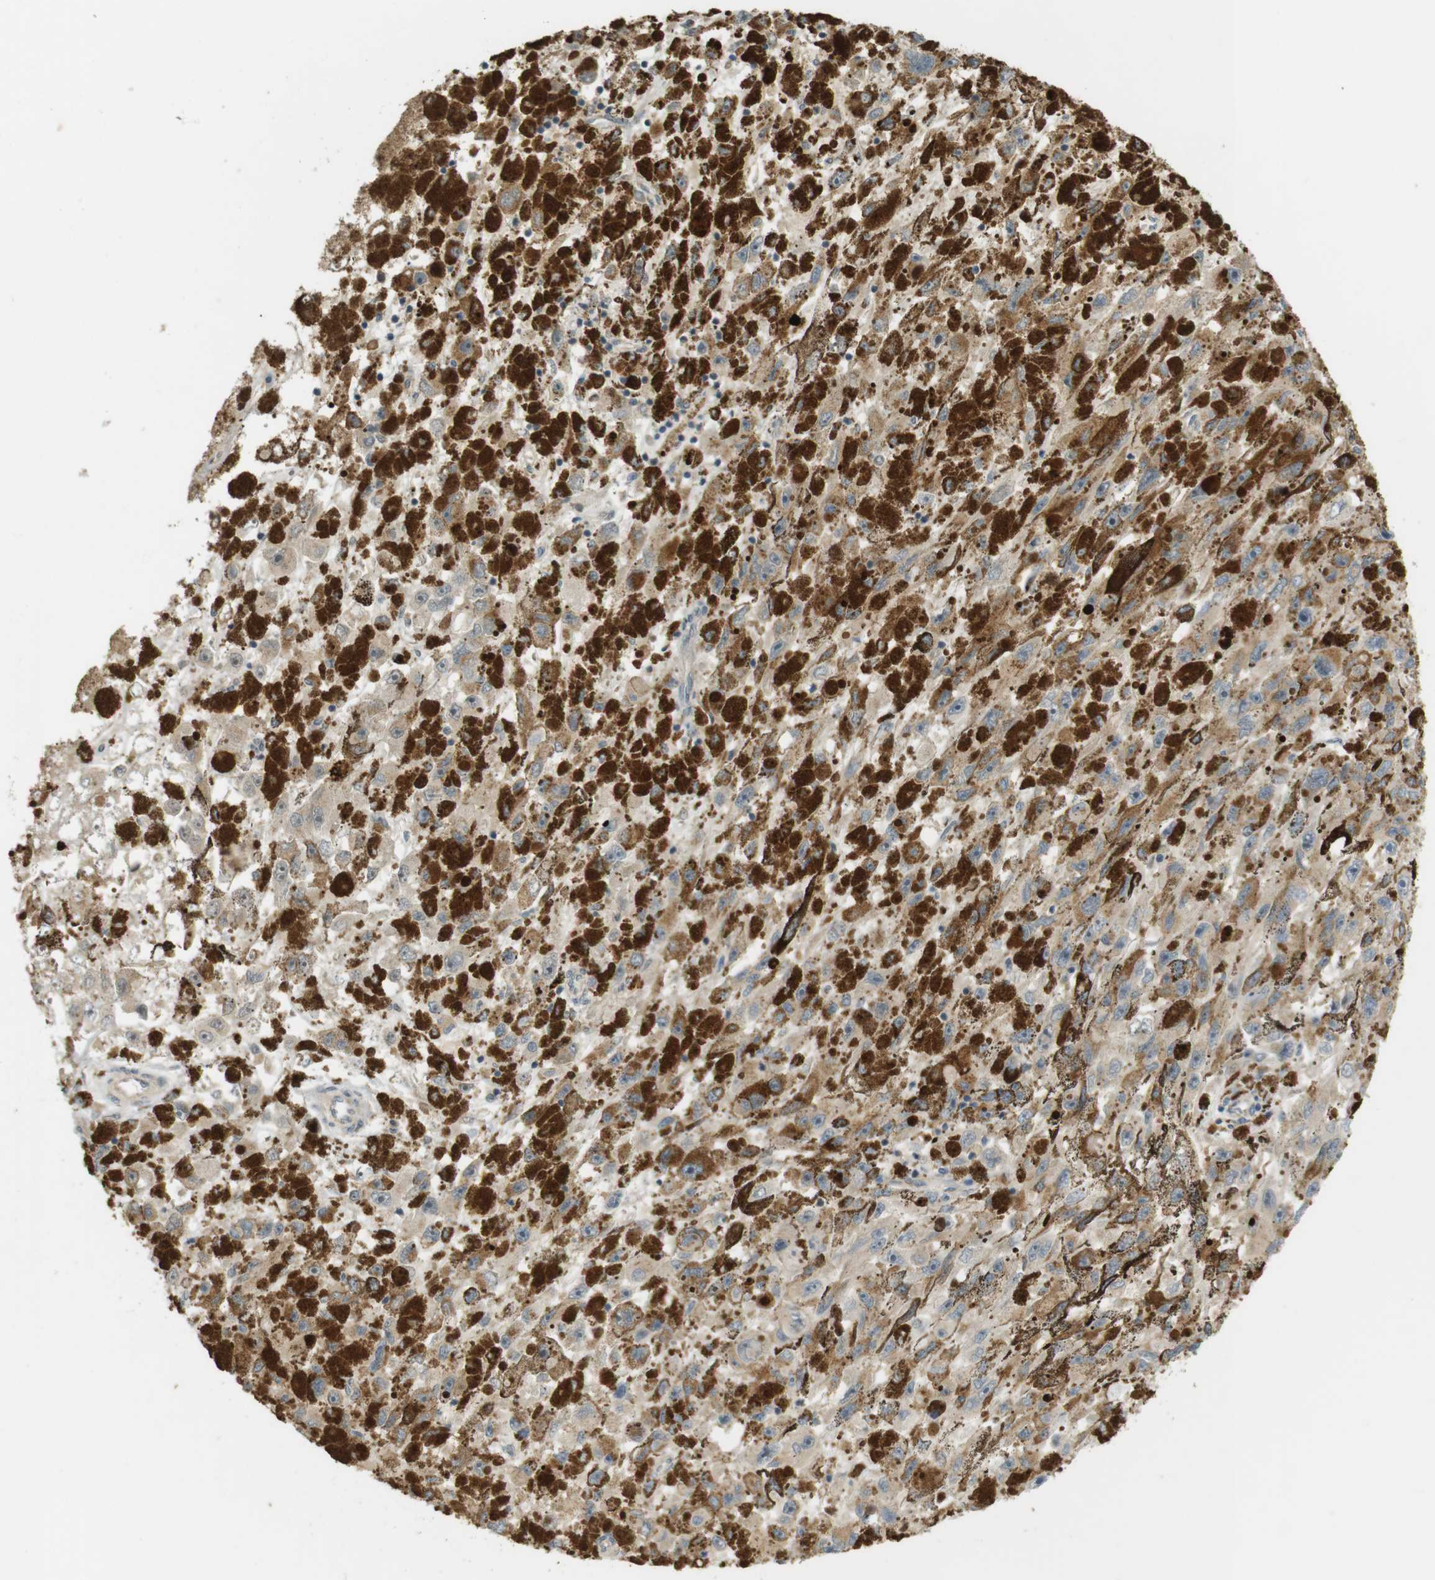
{"staining": {"intensity": "weak", "quantity": ">75%", "location": "cytoplasmic/membranous"}, "tissue": "melanoma", "cell_type": "Tumor cells", "image_type": "cancer", "snomed": [{"axis": "morphology", "description": "Malignant melanoma, NOS"}, {"axis": "topography", "description": "Skin"}], "caption": "A photomicrograph showing weak cytoplasmic/membranous expression in about >75% of tumor cells in melanoma, as visualized by brown immunohistochemical staining.", "gene": "CLRN3", "patient": {"sex": "female", "age": 104}}